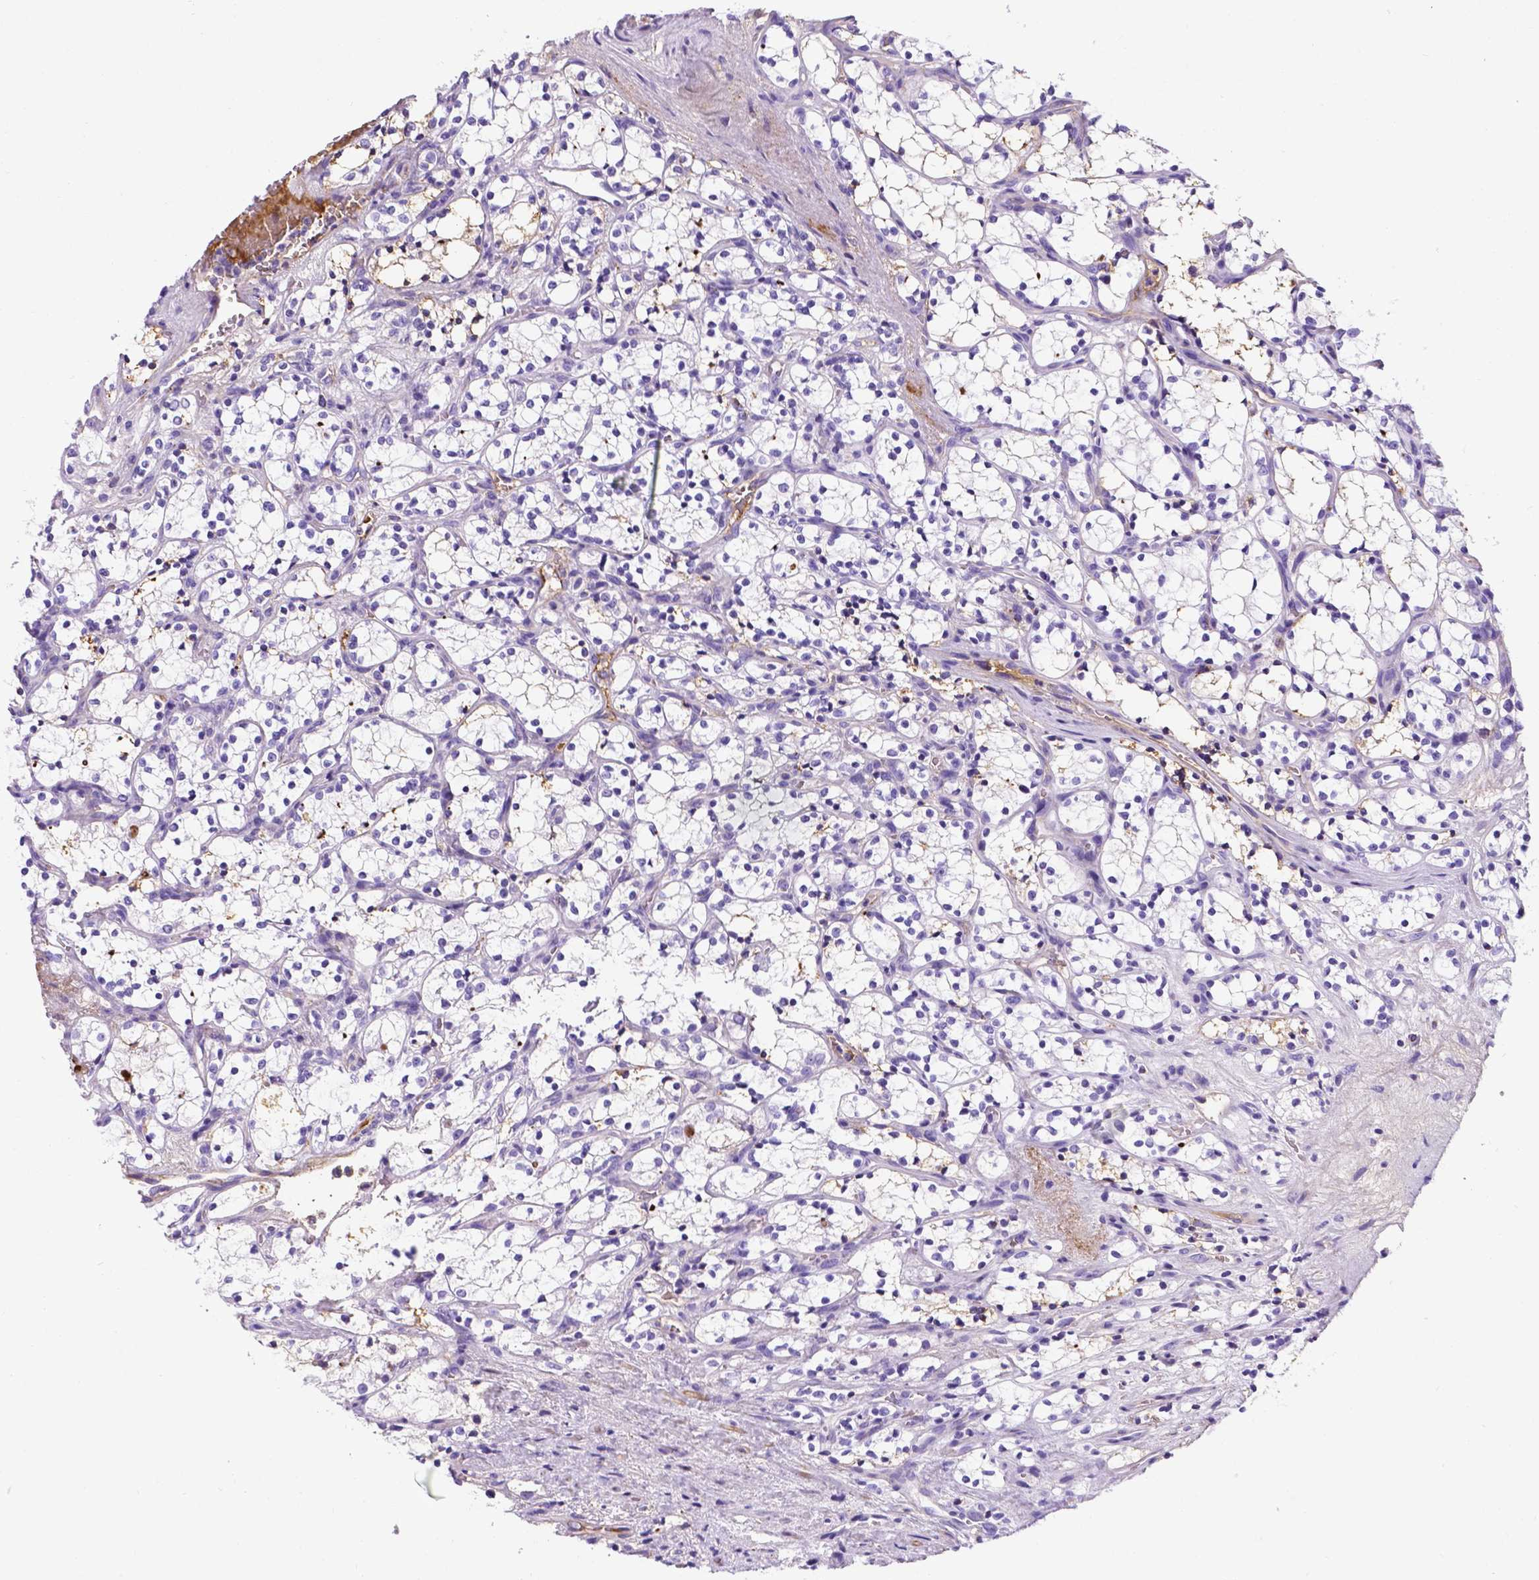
{"staining": {"intensity": "negative", "quantity": "none", "location": "none"}, "tissue": "renal cancer", "cell_type": "Tumor cells", "image_type": "cancer", "snomed": [{"axis": "morphology", "description": "Adenocarcinoma, NOS"}, {"axis": "topography", "description": "Kidney"}], "caption": "Photomicrograph shows no significant protein positivity in tumor cells of renal adenocarcinoma.", "gene": "APOE", "patient": {"sex": "female", "age": 69}}